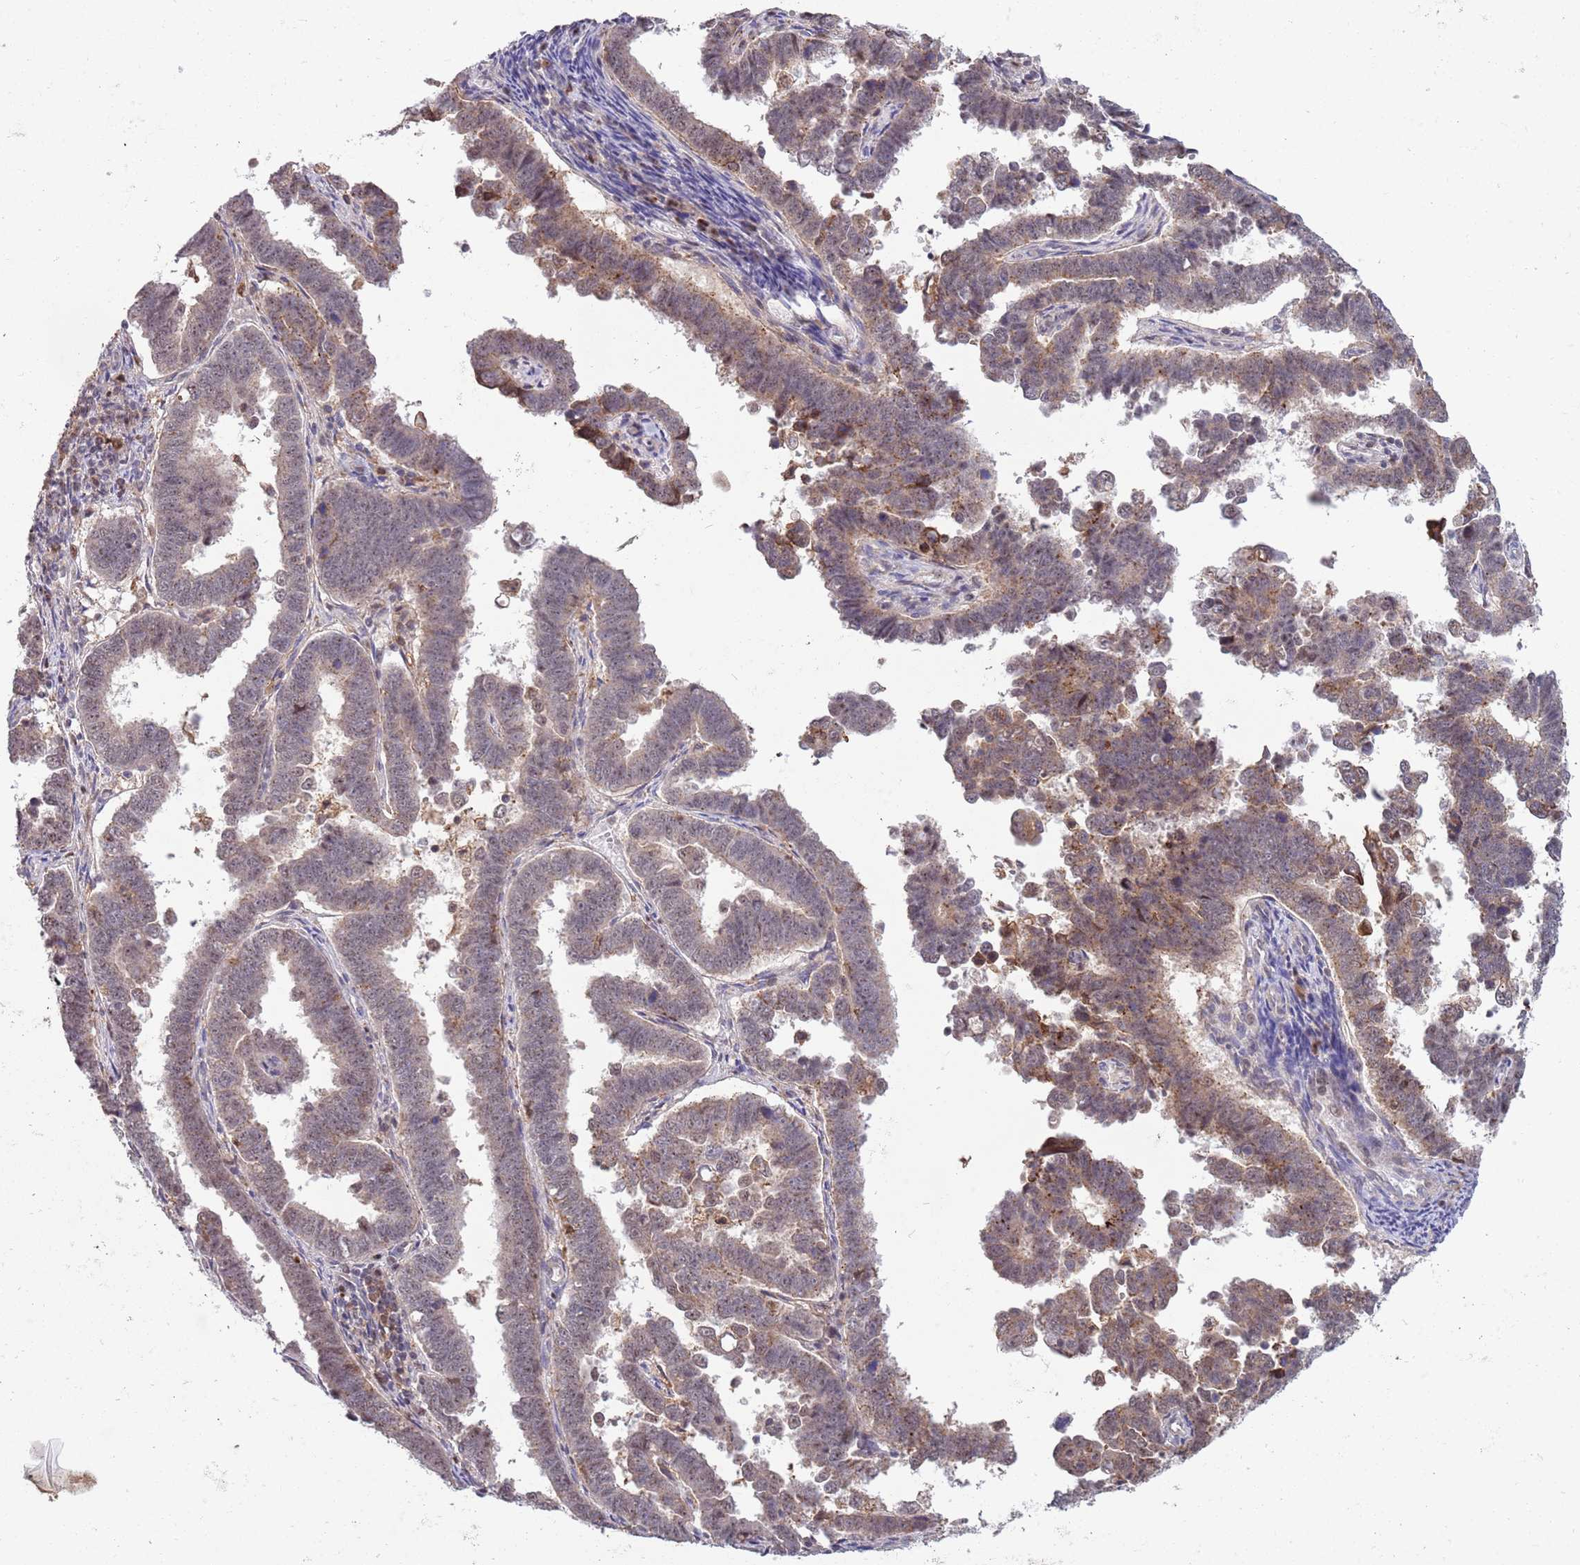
{"staining": {"intensity": "weak", "quantity": "25%-75%", "location": "cytoplasmic/membranous"}, "tissue": "endometrial cancer", "cell_type": "Tumor cells", "image_type": "cancer", "snomed": [{"axis": "morphology", "description": "Adenocarcinoma, NOS"}, {"axis": "topography", "description": "Endometrium"}], "caption": "The histopathology image displays a brown stain indicating the presence of a protein in the cytoplasmic/membranous of tumor cells in endometrial cancer (adenocarcinoma).", "gene": "CCNJL", "patient": {"sex": "female", "age": 75}}